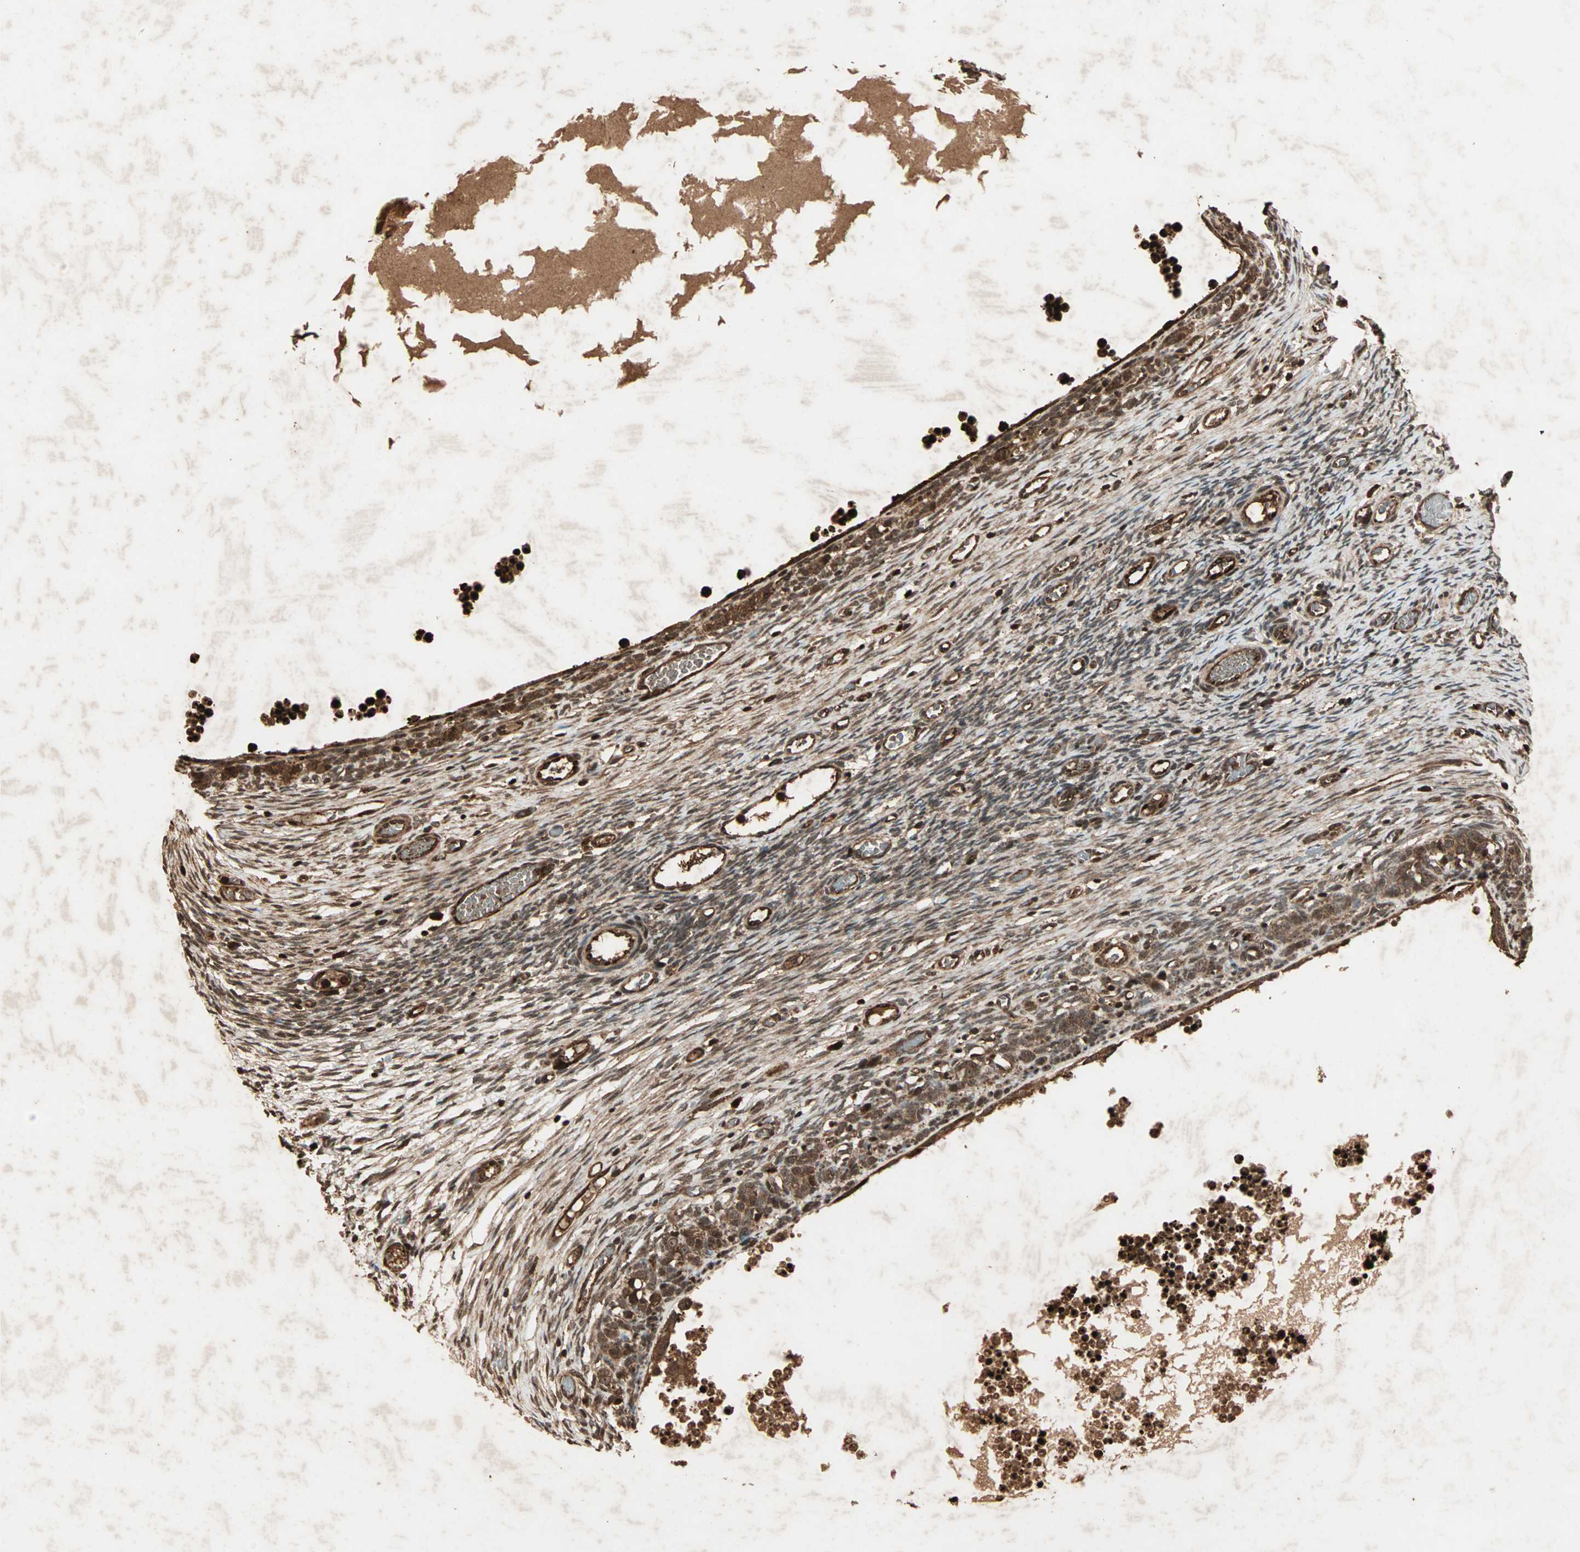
{"staining": {"intensity": "moderate", "quantity": ">75%", "location": "cytoplasmic/membranous,nuclear"}, "tissue": "ovary", "cell_type": "Ovarian stroma cells", "image_type": "normal", "snomed": [{"axis": "morphology", "description": "Normal tissue, NOS"}, {"axis": "topography", "description": "Ovary"}], "caption": "Ovary stained for a protein (brown) demonstrates moderate cytoplasmic/membranous,nuclear positive positivity in approximately >75% of ovarian stroma cells.", "gene": "RFFL", "patient": {"sex": "female", "age": 35}}